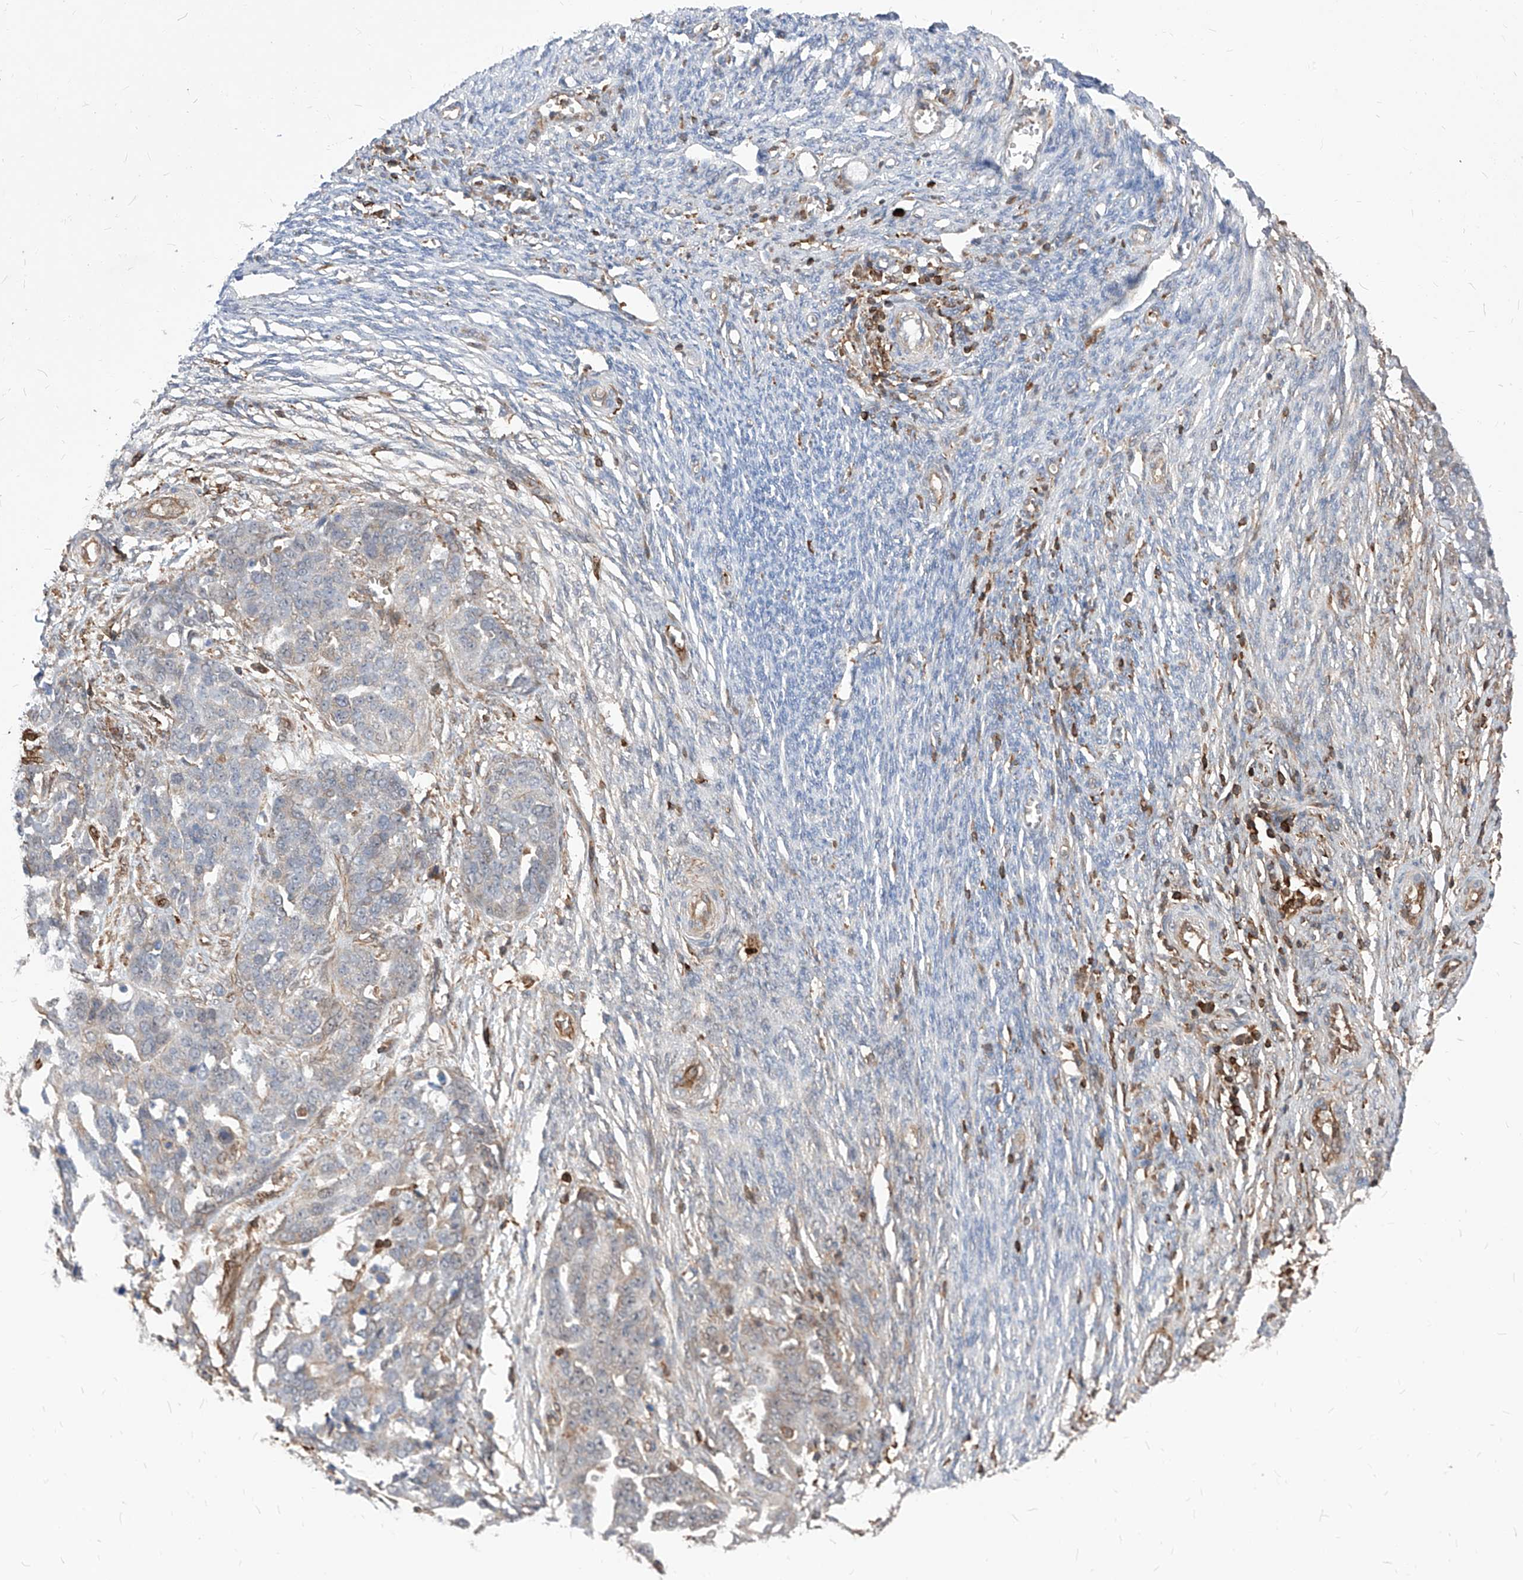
{"staining": {"intensity": "negative", "quantity": "none", "location": "none"}, "tissue": "ovarian cancer", "cell_type": "Tumor cells", "image_type": "cancer", "snomed": [{"axis": "morphology", "description": "Cystadenocarcinoma, serous, NOS"}, {"axis": "topography", "description": "Ovary"}], "caption": "Immunohistochemistry (IHC) of serous cystadenocarcinoma (ovarian) exhibits no staining in tumor cells.", "gene": "ABRACL", "patient": {"sex": "female", "age": 44}}